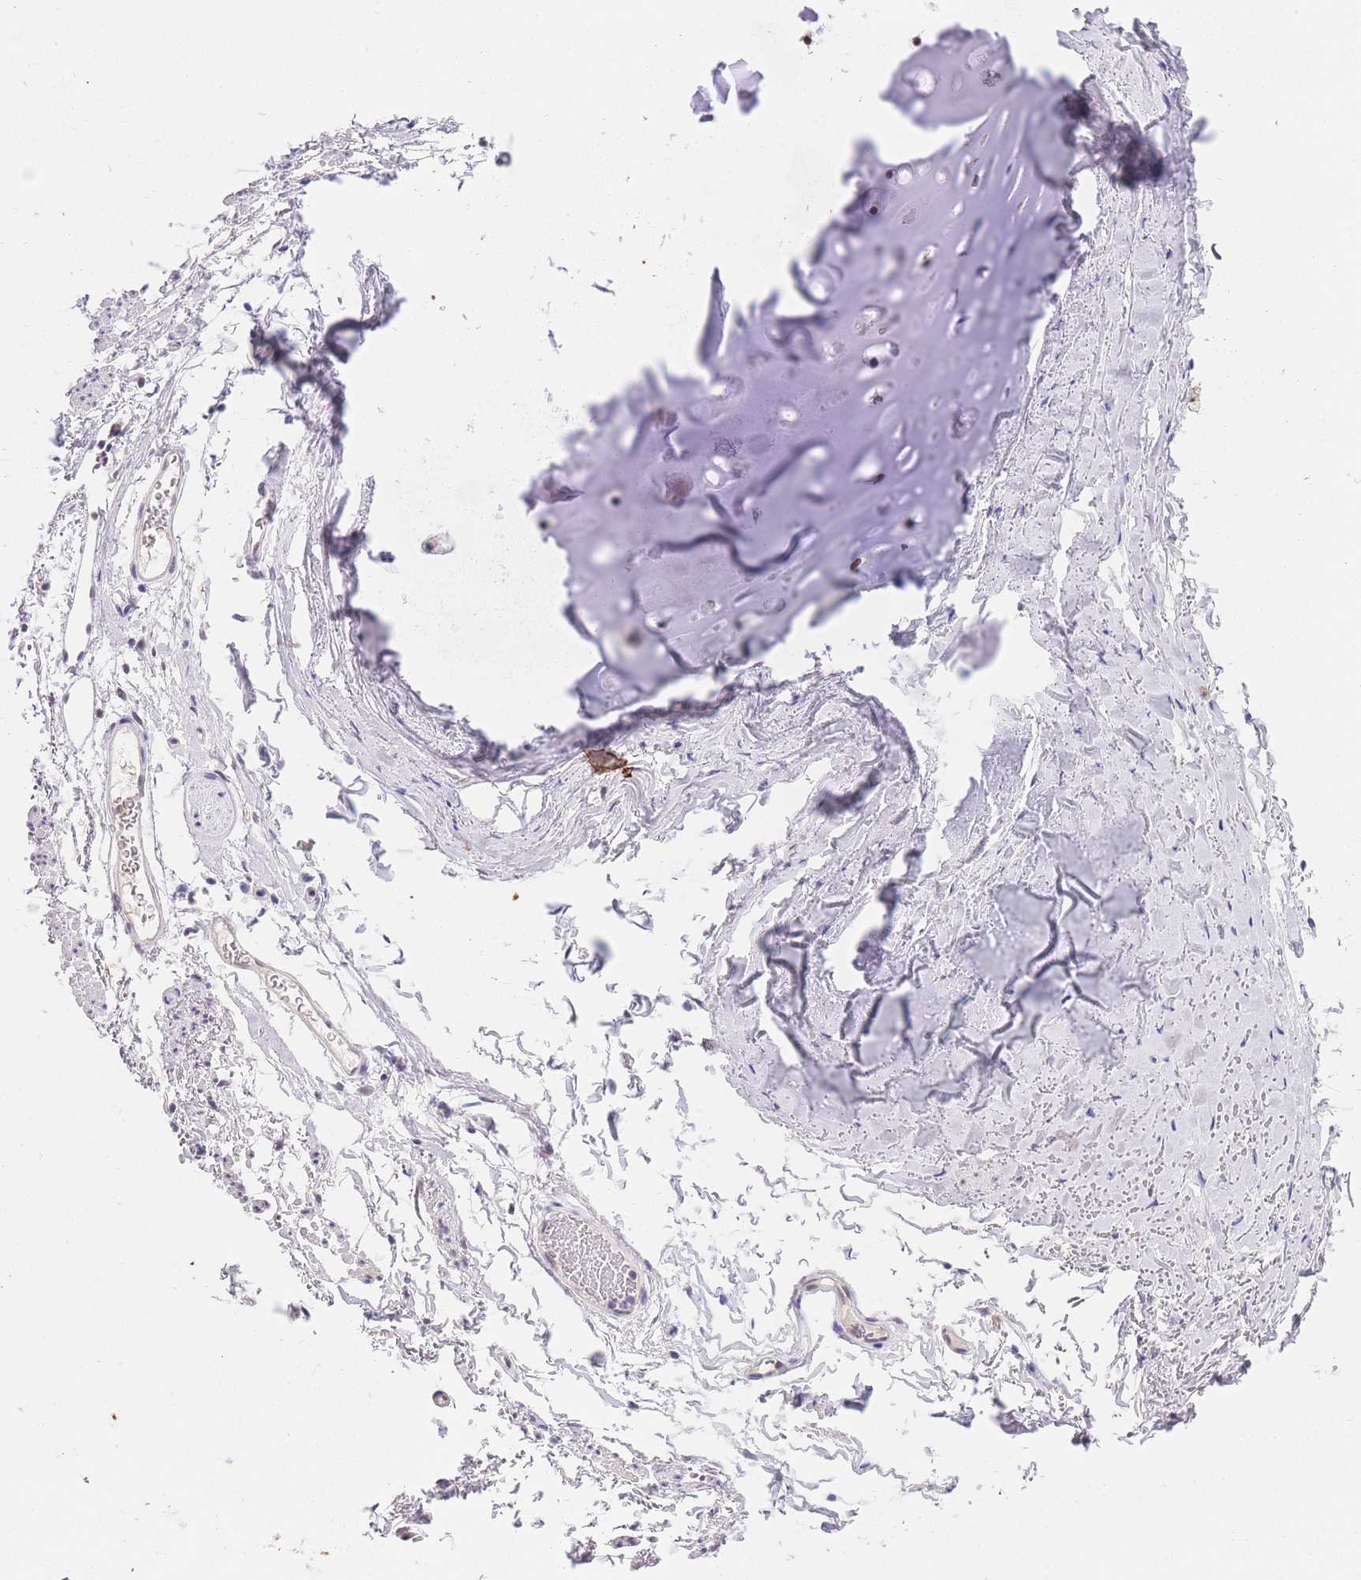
{"staining": {"intensity": "negative", "quantity": "none", "location": "none"}, "tissue": "adipose tissue", "cell_type": "Adipocytes", "image_type": "normal", "snomed": [{"axis": "morphology", "description": "Normal tissue, NOS"}, {"axis": "topography", "description": "Cartilage tissue"}, {"axis": "topography", "description": "Bronchus"}], "caption": "This is an immunohistochemistry histopathology image of benign adipose tissue. There is no expression in adipocytes.", "gene": "UBXN7", "patient": {"sex": "female", "age": 73}}